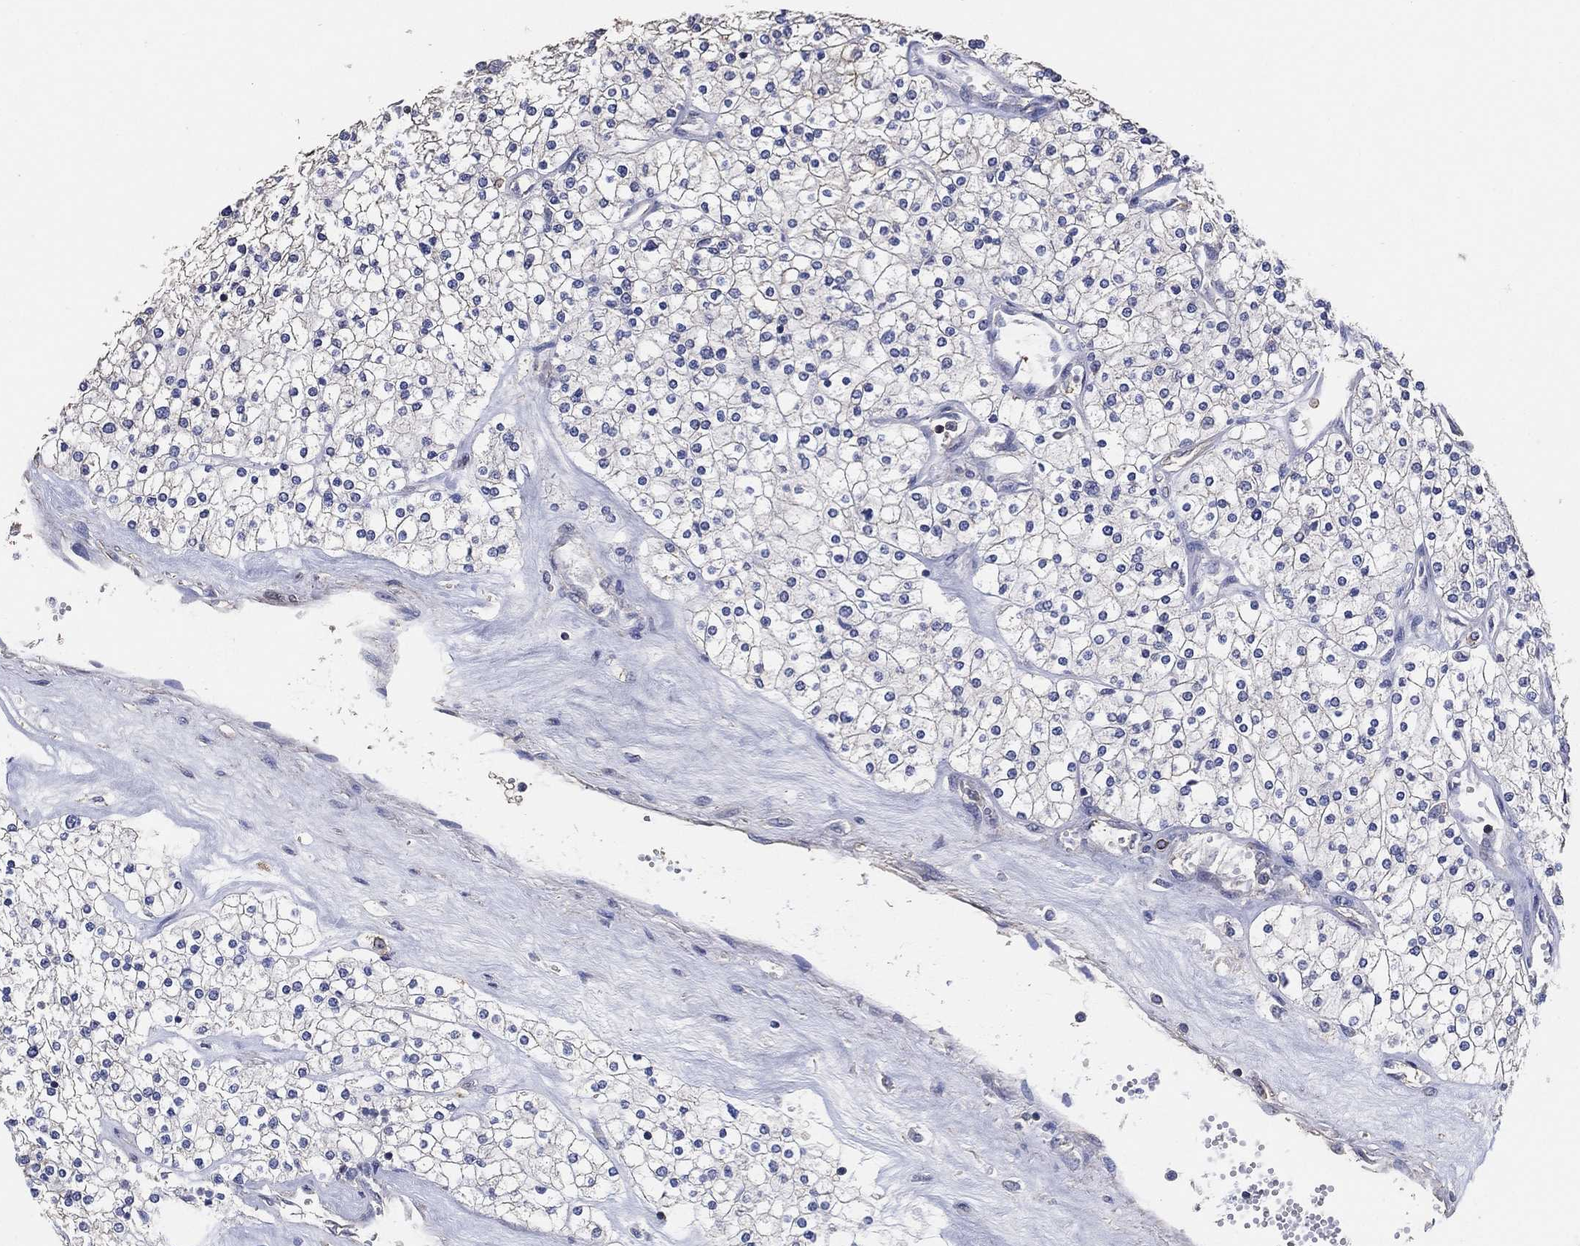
{"staining": {"intensity": "negative", "quantity": "none", "location": "none"}, "tissue": "renal cancer", "cell_type": "Tumor cells", "image_type": "cancer", "snomed": [{"axis": "morphology", "description": "Adenocarcinoma, NOS"}, {"axis": "topography", "description": "Kidney"}], "caption": "DAB (3,3'-diaminobenzidine) immunohistochemical staining of adenocarcinoma (renal) displays no significant expression in tumor cells. The staining was performed using DAB to visualize the protein expression in brown, while the nuclei were stained in blue with hematoxylin (Magnification: 20x).", "gene": "KLK5", "patient": {"sex": "male", "age": 80}}